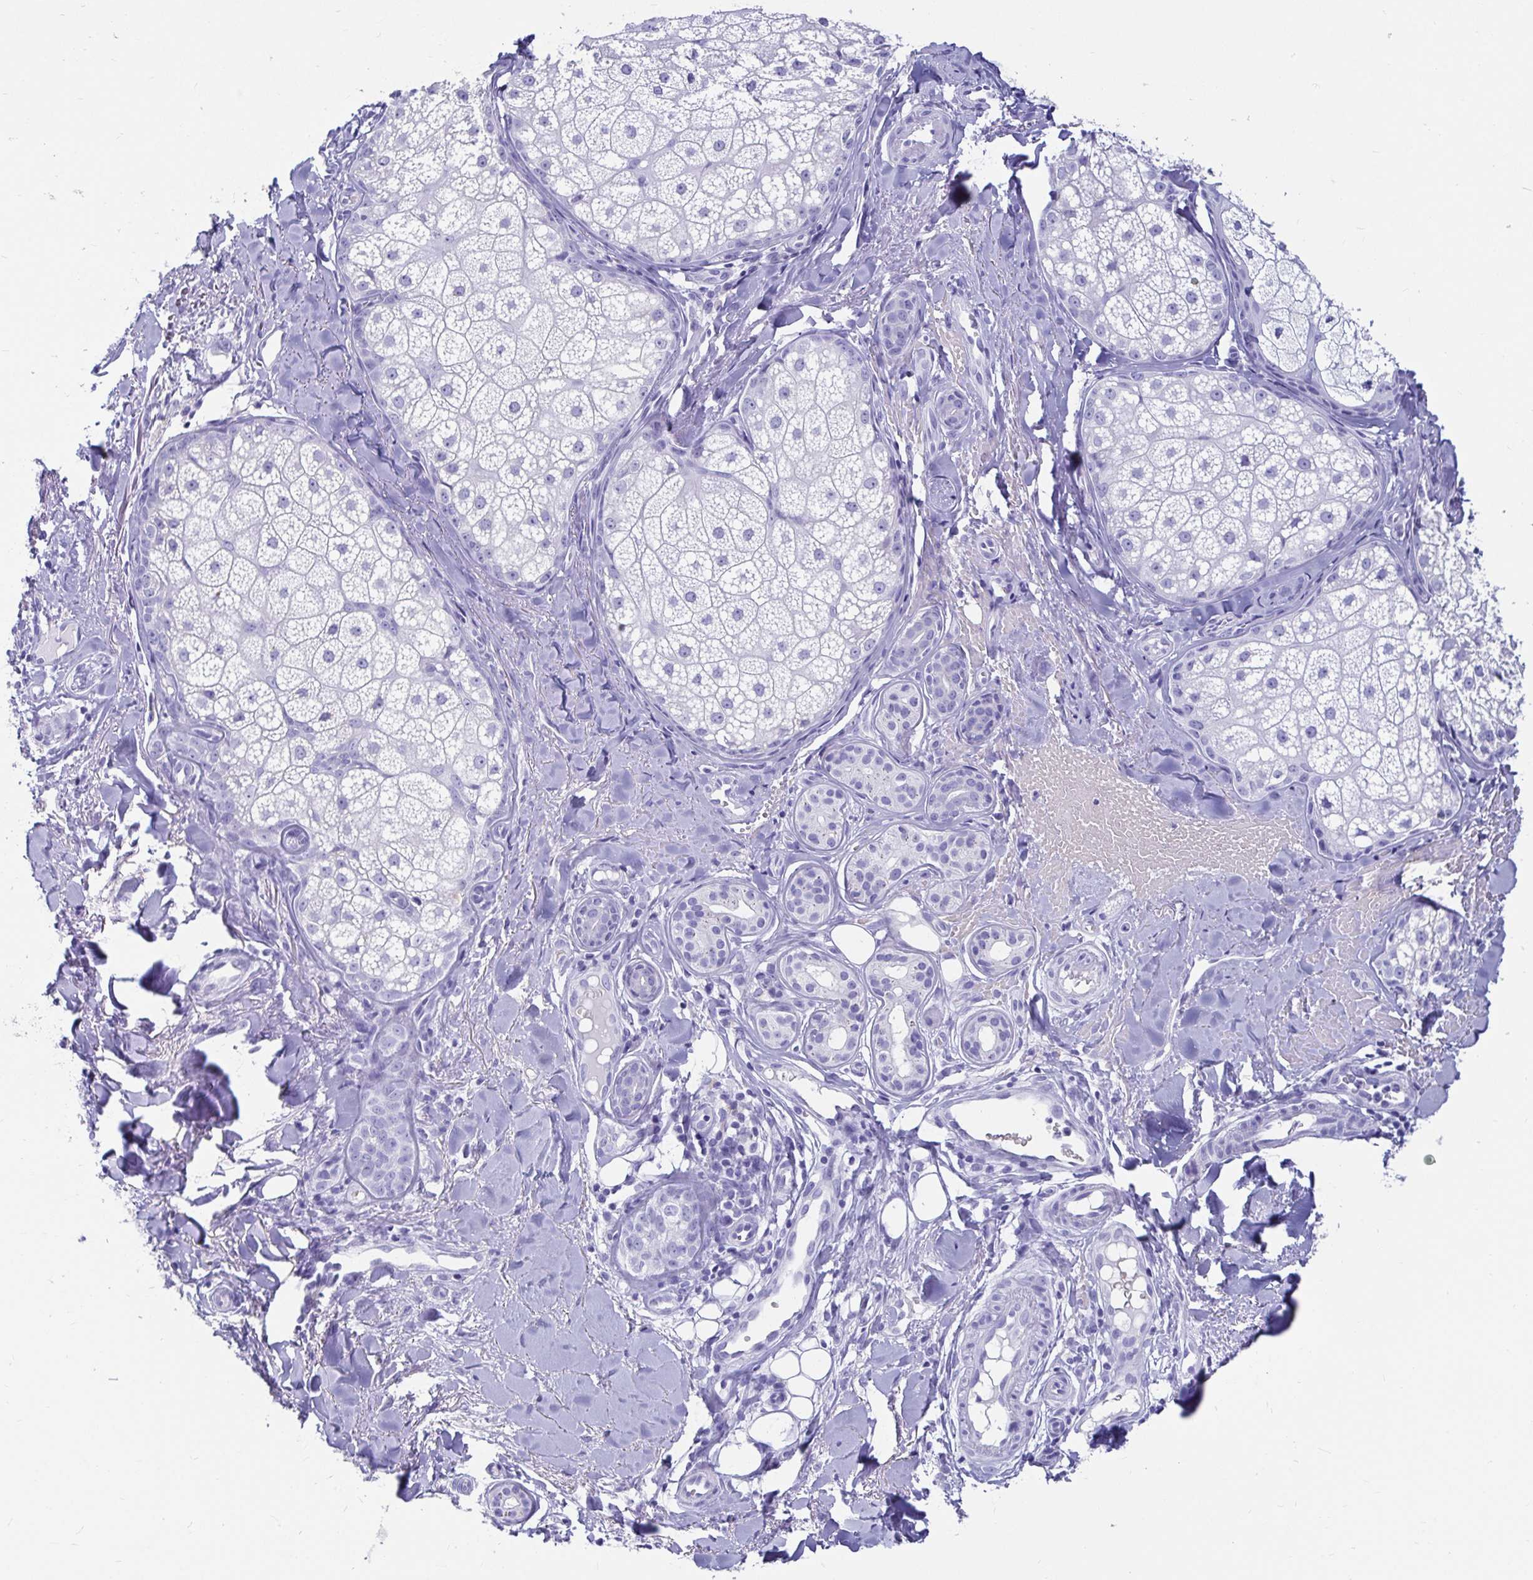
{"staining": {"intensity": "negative", "quantity": "none", "location": "none"}, "tissue": "skin cancer", "cell_type": "Tumor cells", "image_type": "cancer", "snomed": [{"axis": "morphology", "description": "Basal cell carcinoma"}, {"axis": "topography", "description": "Skin"}], "caption": "DAB (3,3'-diaminobenzidine) immunohistochemical staining of human basal cell carcinoma (skin) reveals no significant positivity in tumor cells.", "gene": "ZPBP2", "patient": {"sex": "female", "age": 48}}